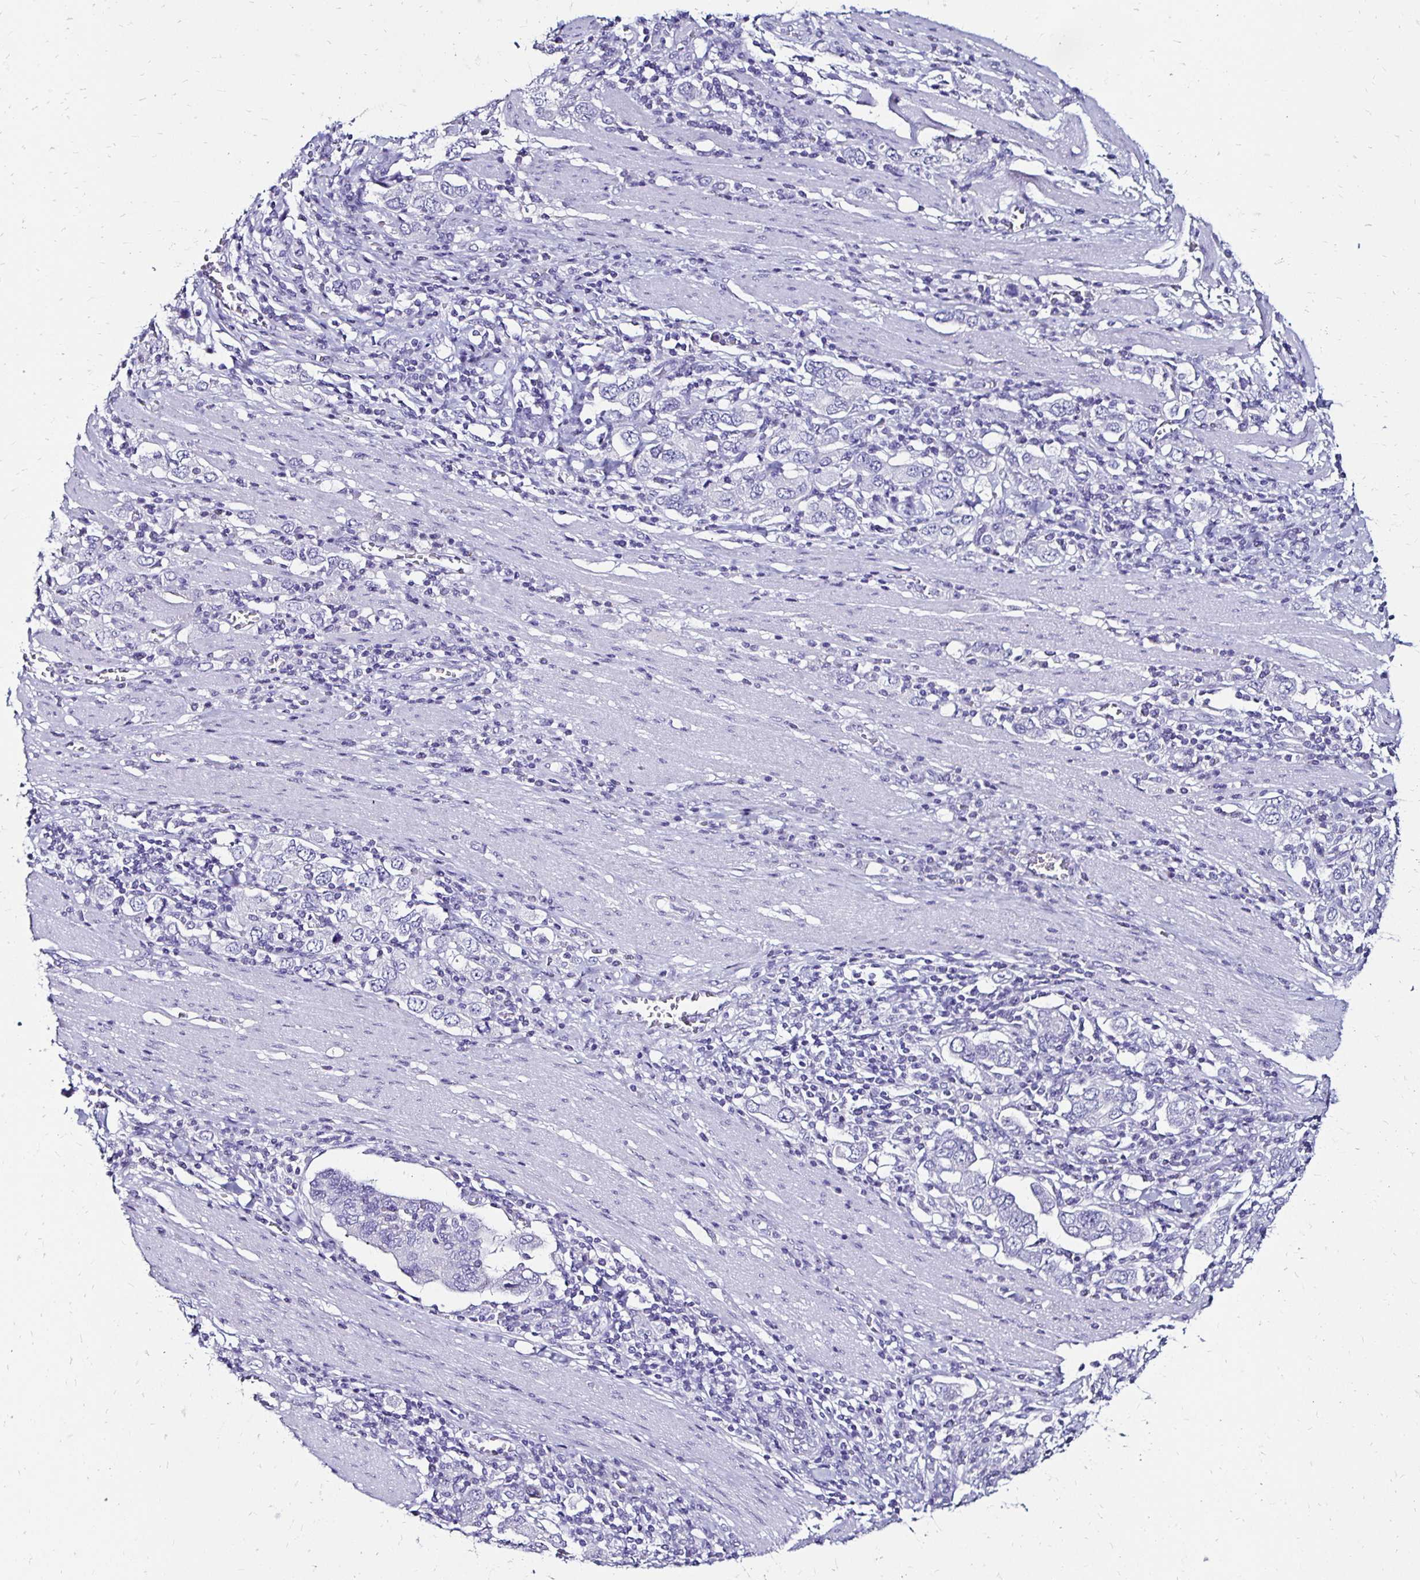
{"staining": {"intensity": "negative", "quantity": "none", "location": "none"}, "tissue": "stomach cancer", "cell_type": "Tumor cells", "image_type": "cancer", "snomed": [{"axis": "morphology", "description": "Adenocarcinoma, NOS"}, {"axis": "topography", "description": "Stomach, upper"}, {"axis": "topography", "description": "Stomach"}], "caption": "Immunohistochemistry (IHC) histopathology image of neoplastic tissue: human stomach adenocarcinoma stained with DAB (3,3'-diaminobenzidine) exhibits no significant protein positivity in tumor cells. Nuclei are stained in blue.", "gene": "KCNT1", "patient": {"sex": "male", "age": 62}}